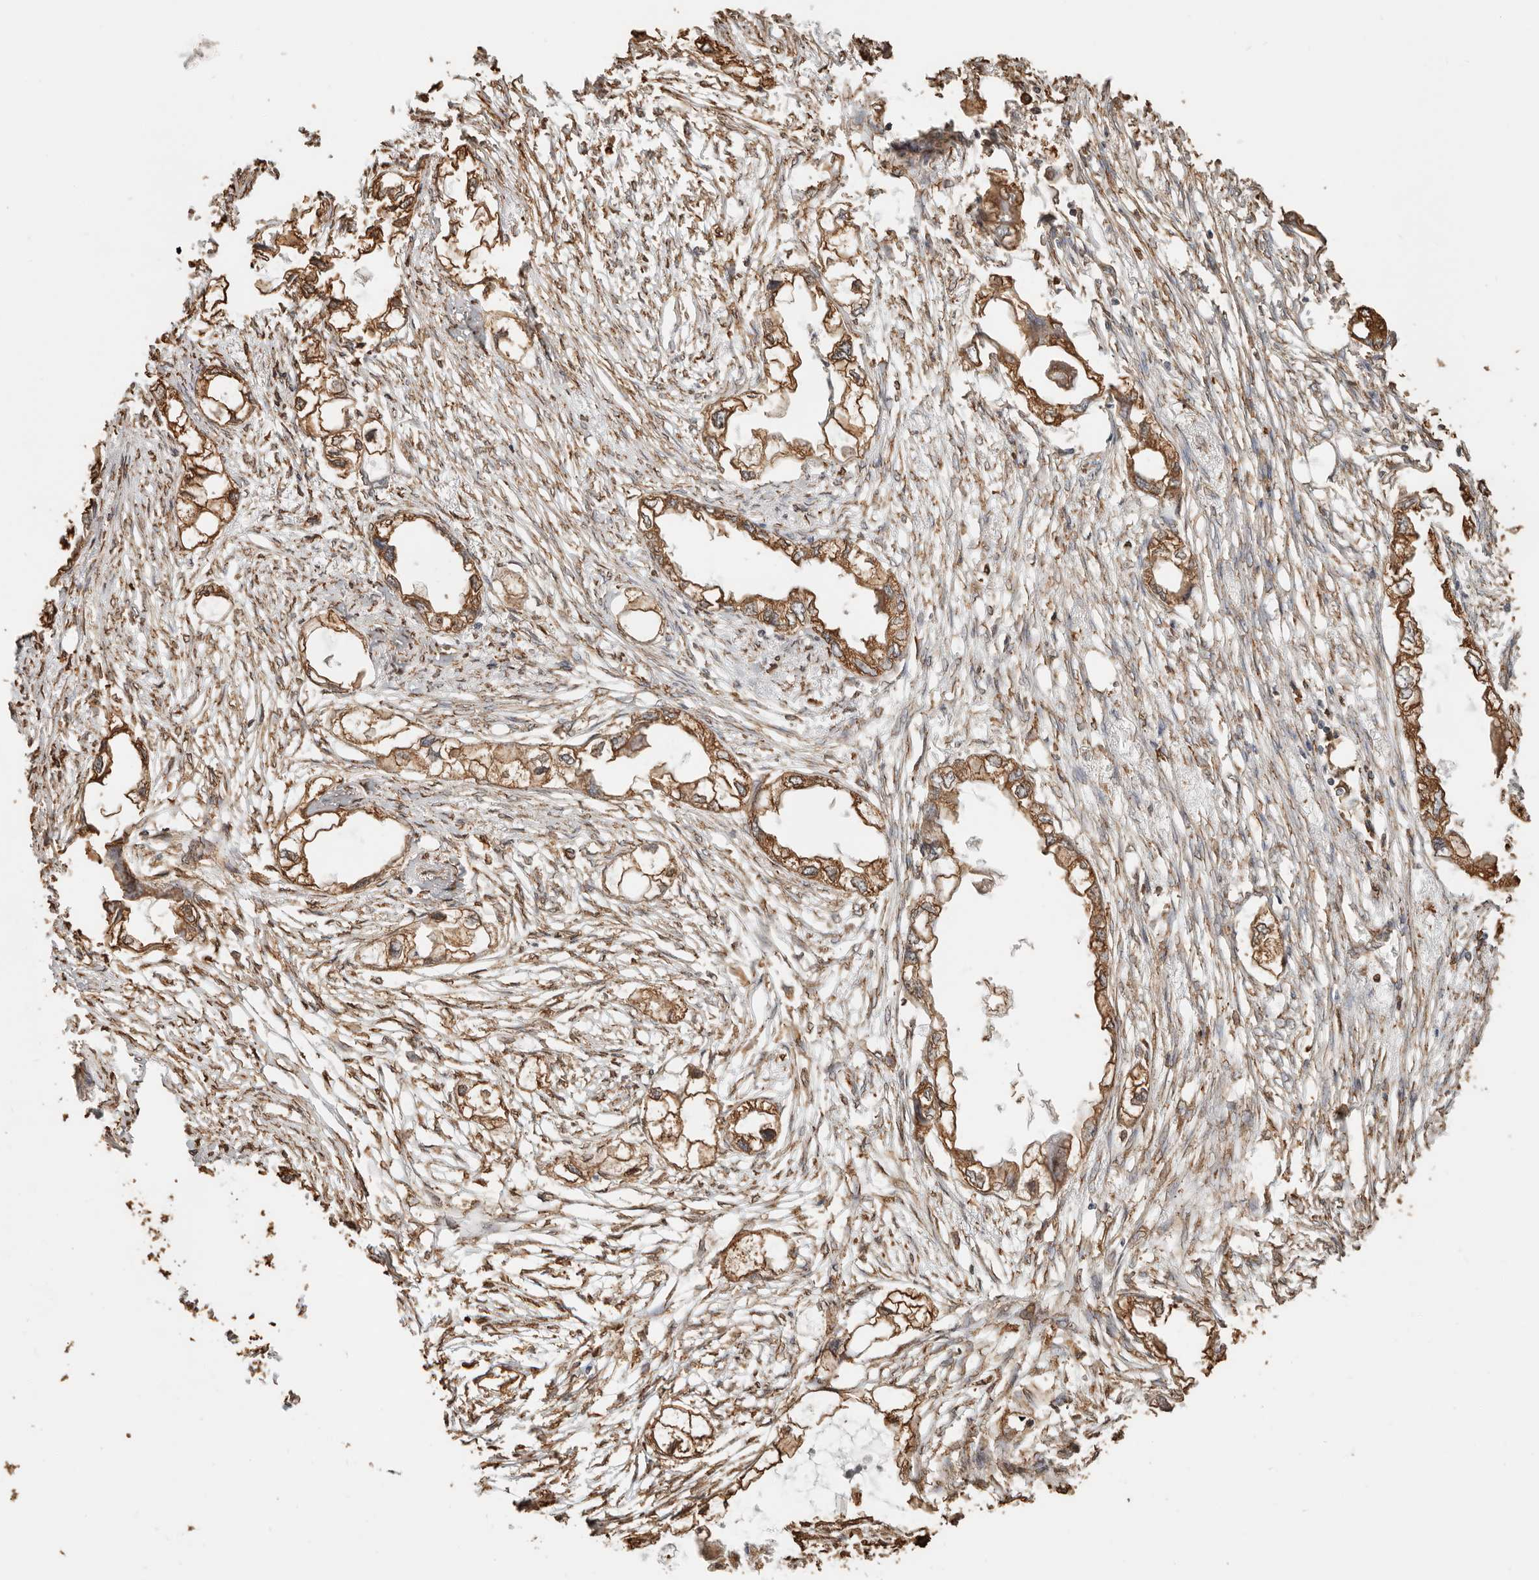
{"staining": {"intensity": "moderate", "quantity": ">75%", "location": "cytoplasmic/membranous"}, "tissue": "endometrial cancer", "cell_type": "Tumor cells", "image_type": "cancer", "snomed": [{"axis": "morphology", "description": "Adenocarcinoma, NOS"}, {"axis": "morphology", "description": "Adenocarcinoma, metastatic, NOS"}, {"axis": "topography", "description": "Adipose tissue"}, {"axis": "topography", "description": "Endometrium"}], "caption": "Adenocarcinoma (endometrial) stained with a protein marker displays moderate staining in tumor cells.", "gene": "ARHGEF10L", "patient": {"sex": "female", "age": 67}}